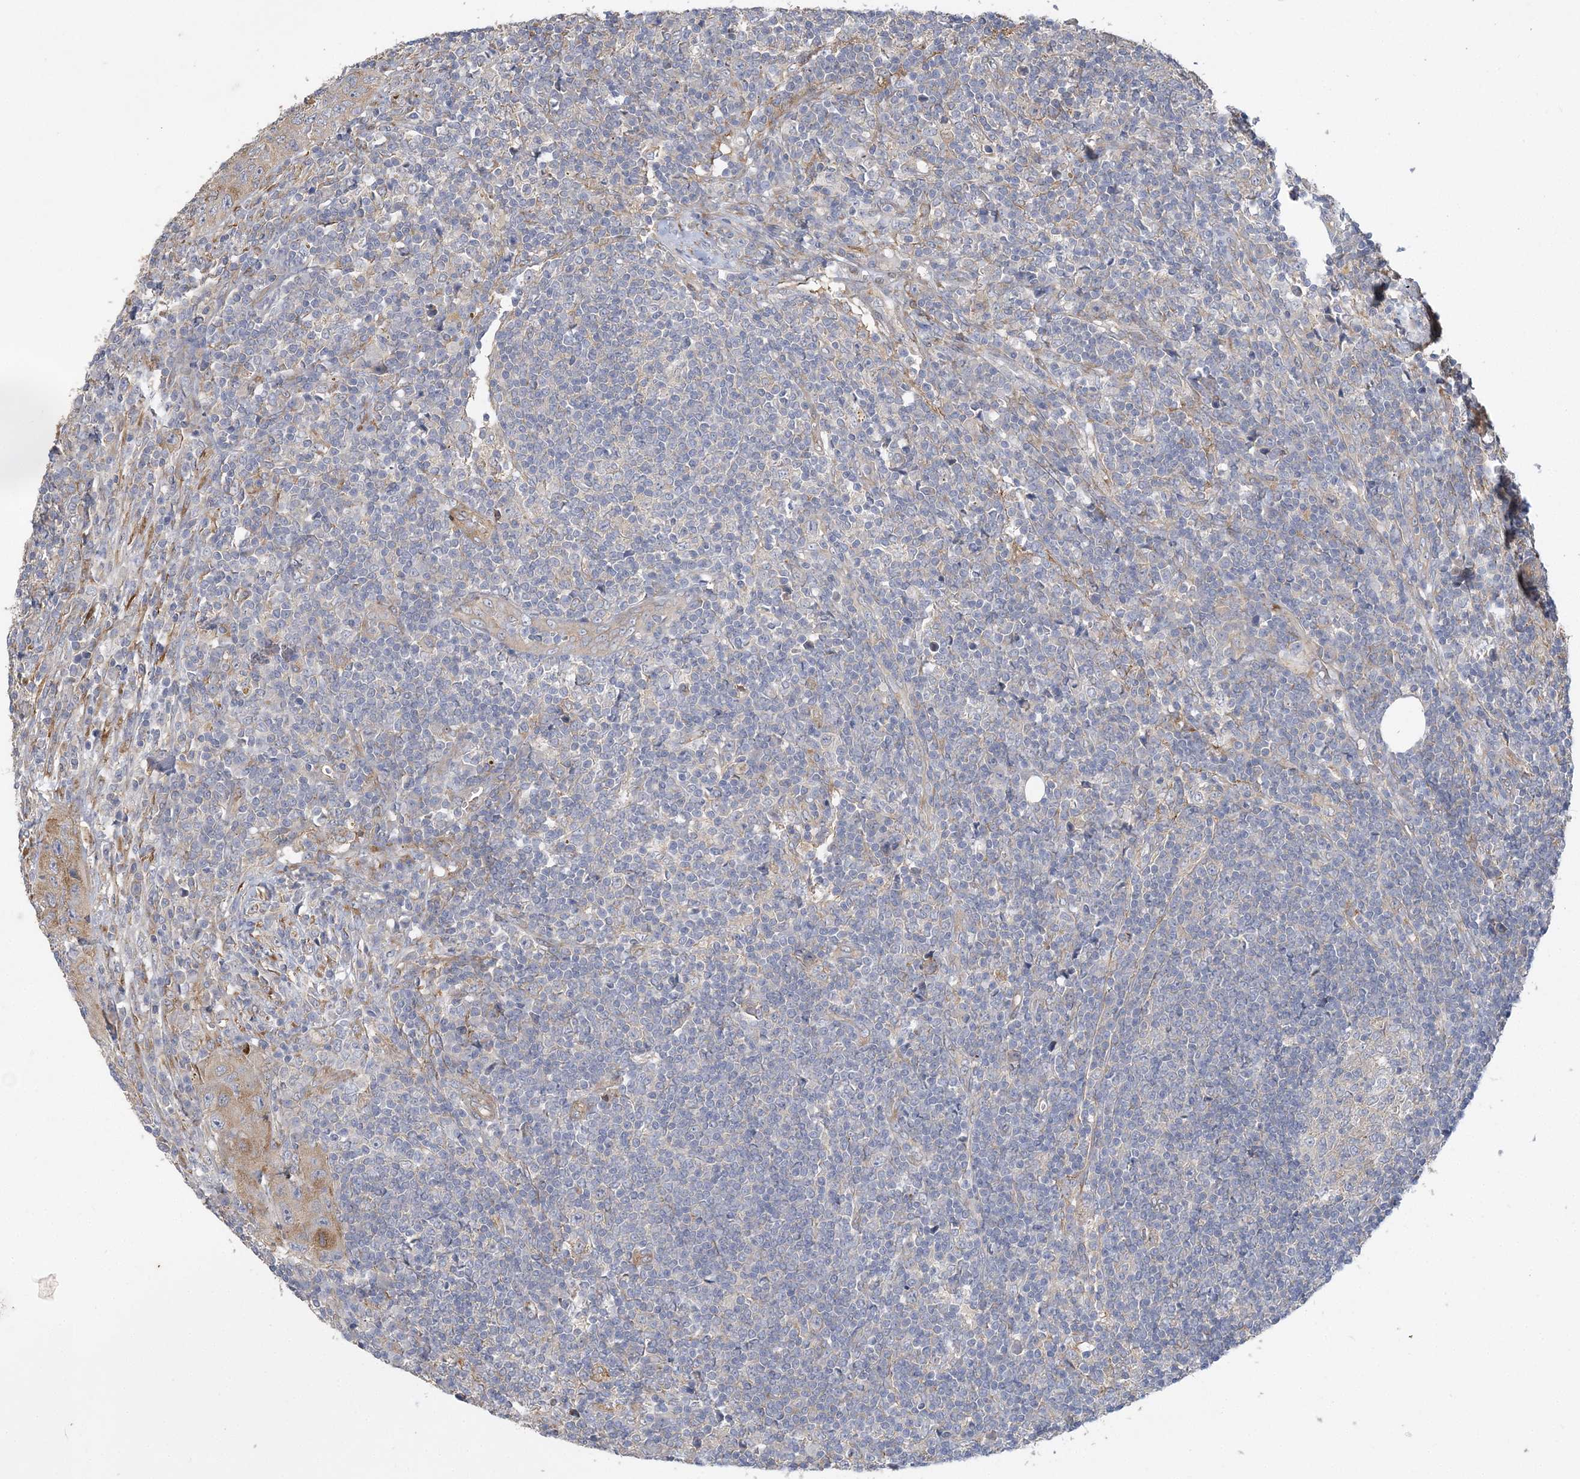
{"staining": {"intensity": "negative", "quantity": "none", "location": "none"}, "tissue": "lymph node", "cell_type": "Germinal center cells", "image_type": "normal", "snomed": [{"axis": "morphology", "description": "Normal tissue, NOS"}, {"axis": "morphology", "description": "Squamous cell carcinoma, metastatic, NOS"}, {"axis": "topography", "description": "Lymph node"}], "caption": "Immunohistochemical staining of benign lymph node exhibits no significant positivity in germinal center cells. (Stains: DAB IHC with hematoxylin counter stain, Microscopy: brightfield microscopy at high magnification).", "gene": "MAP4K5", "patient": {"sex": "male", "age": 73}}